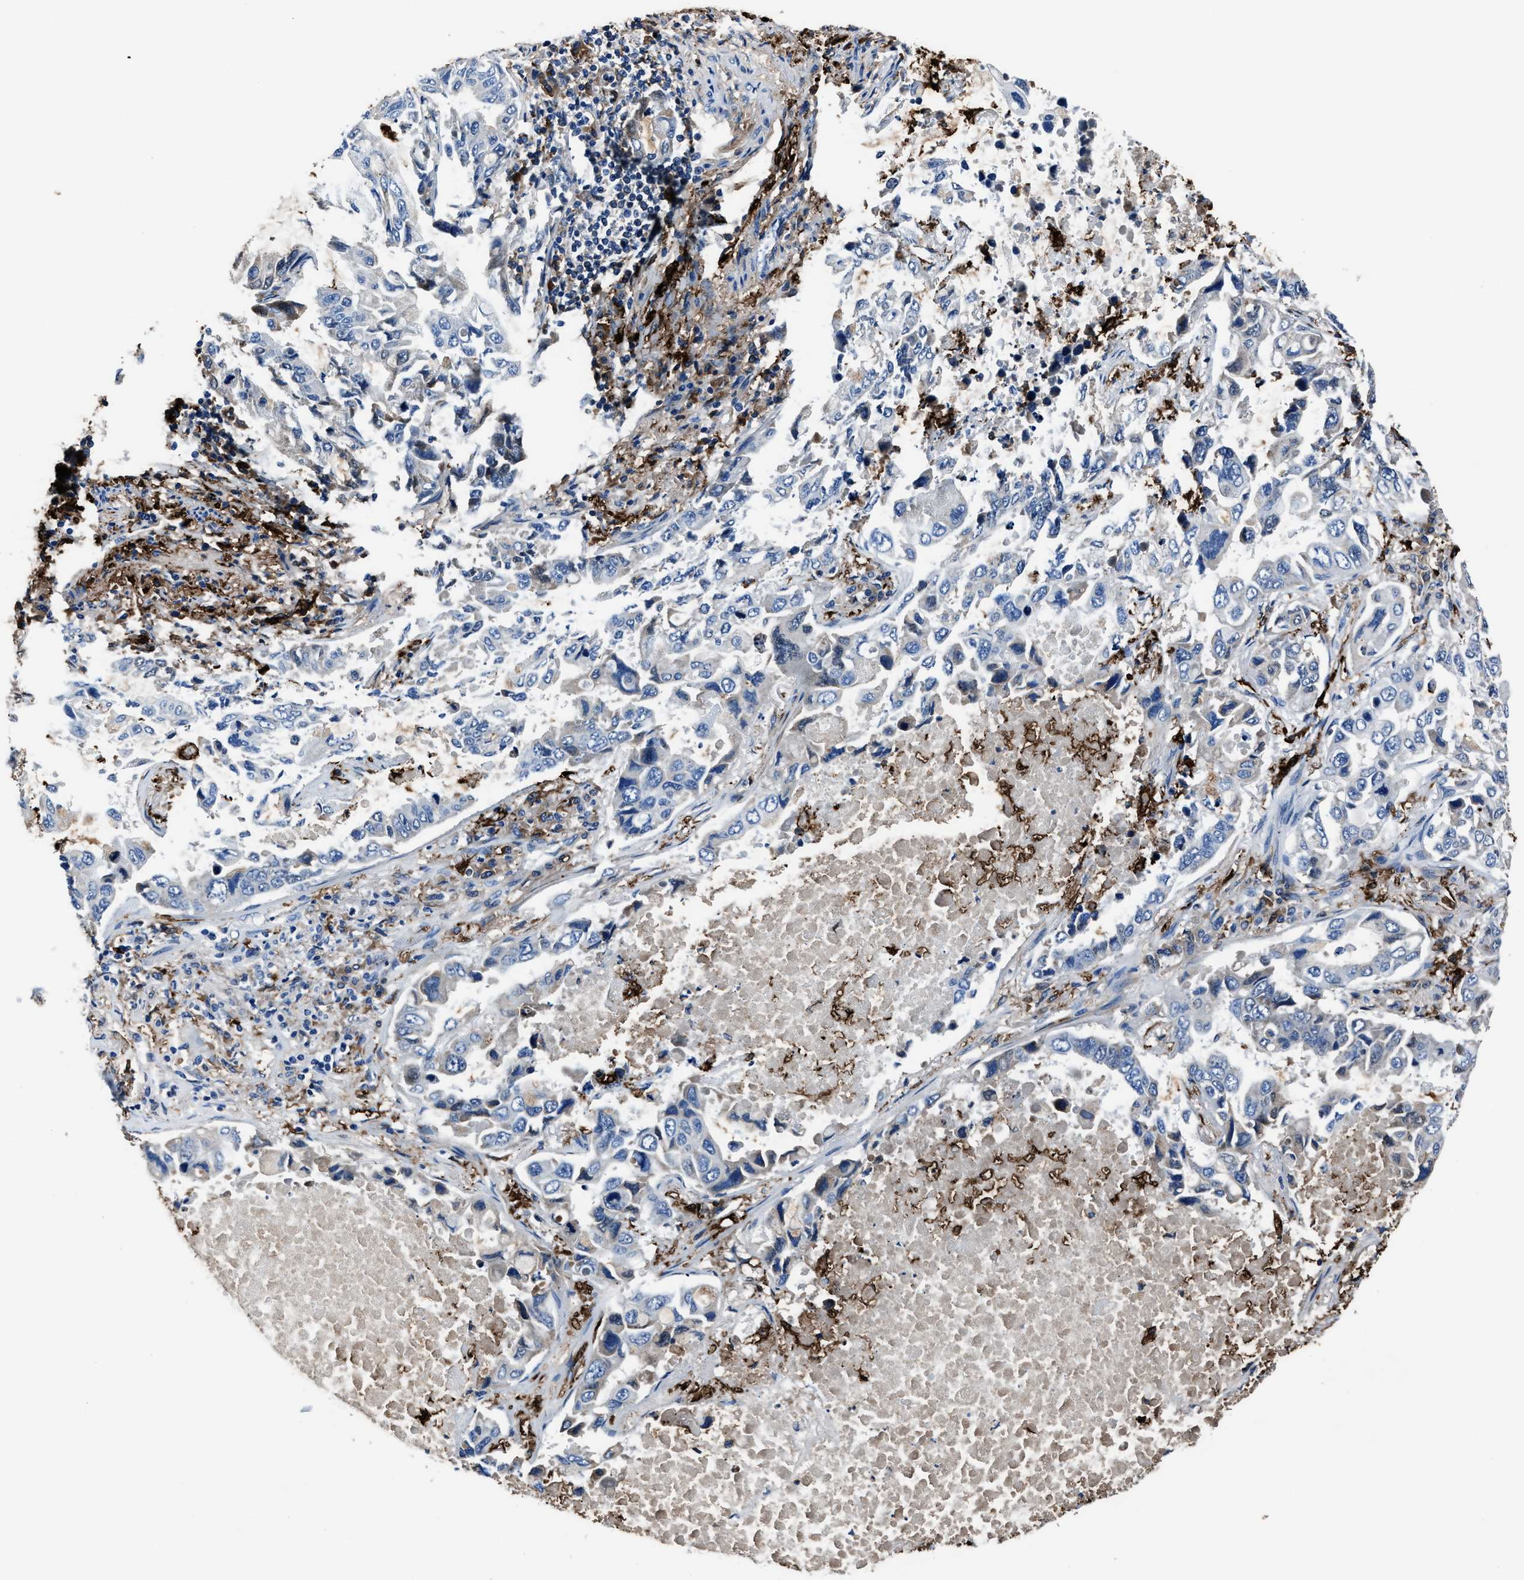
{"staining": {"intensity": "weak", "quantity": "<25%", "location": "cytoplasmic/membranous"}, "tissue": "lung cancer", "cell_type": "Tumor cells", "image_type": "cancer", "snomed": [{"axis": "morphology", "description": "Adenocarcinoma, NOS"}, {"axis": "topography", "description": "Lung"}], "caption": "An immunohistochemistry (IHC) histopathology image of adenocarcinoma (lung) is shown. There is no staining in tumor cells of adenocarcinoma (lung).", "gene": "FTL", "patient": {"sex": "male", "age": 64}}